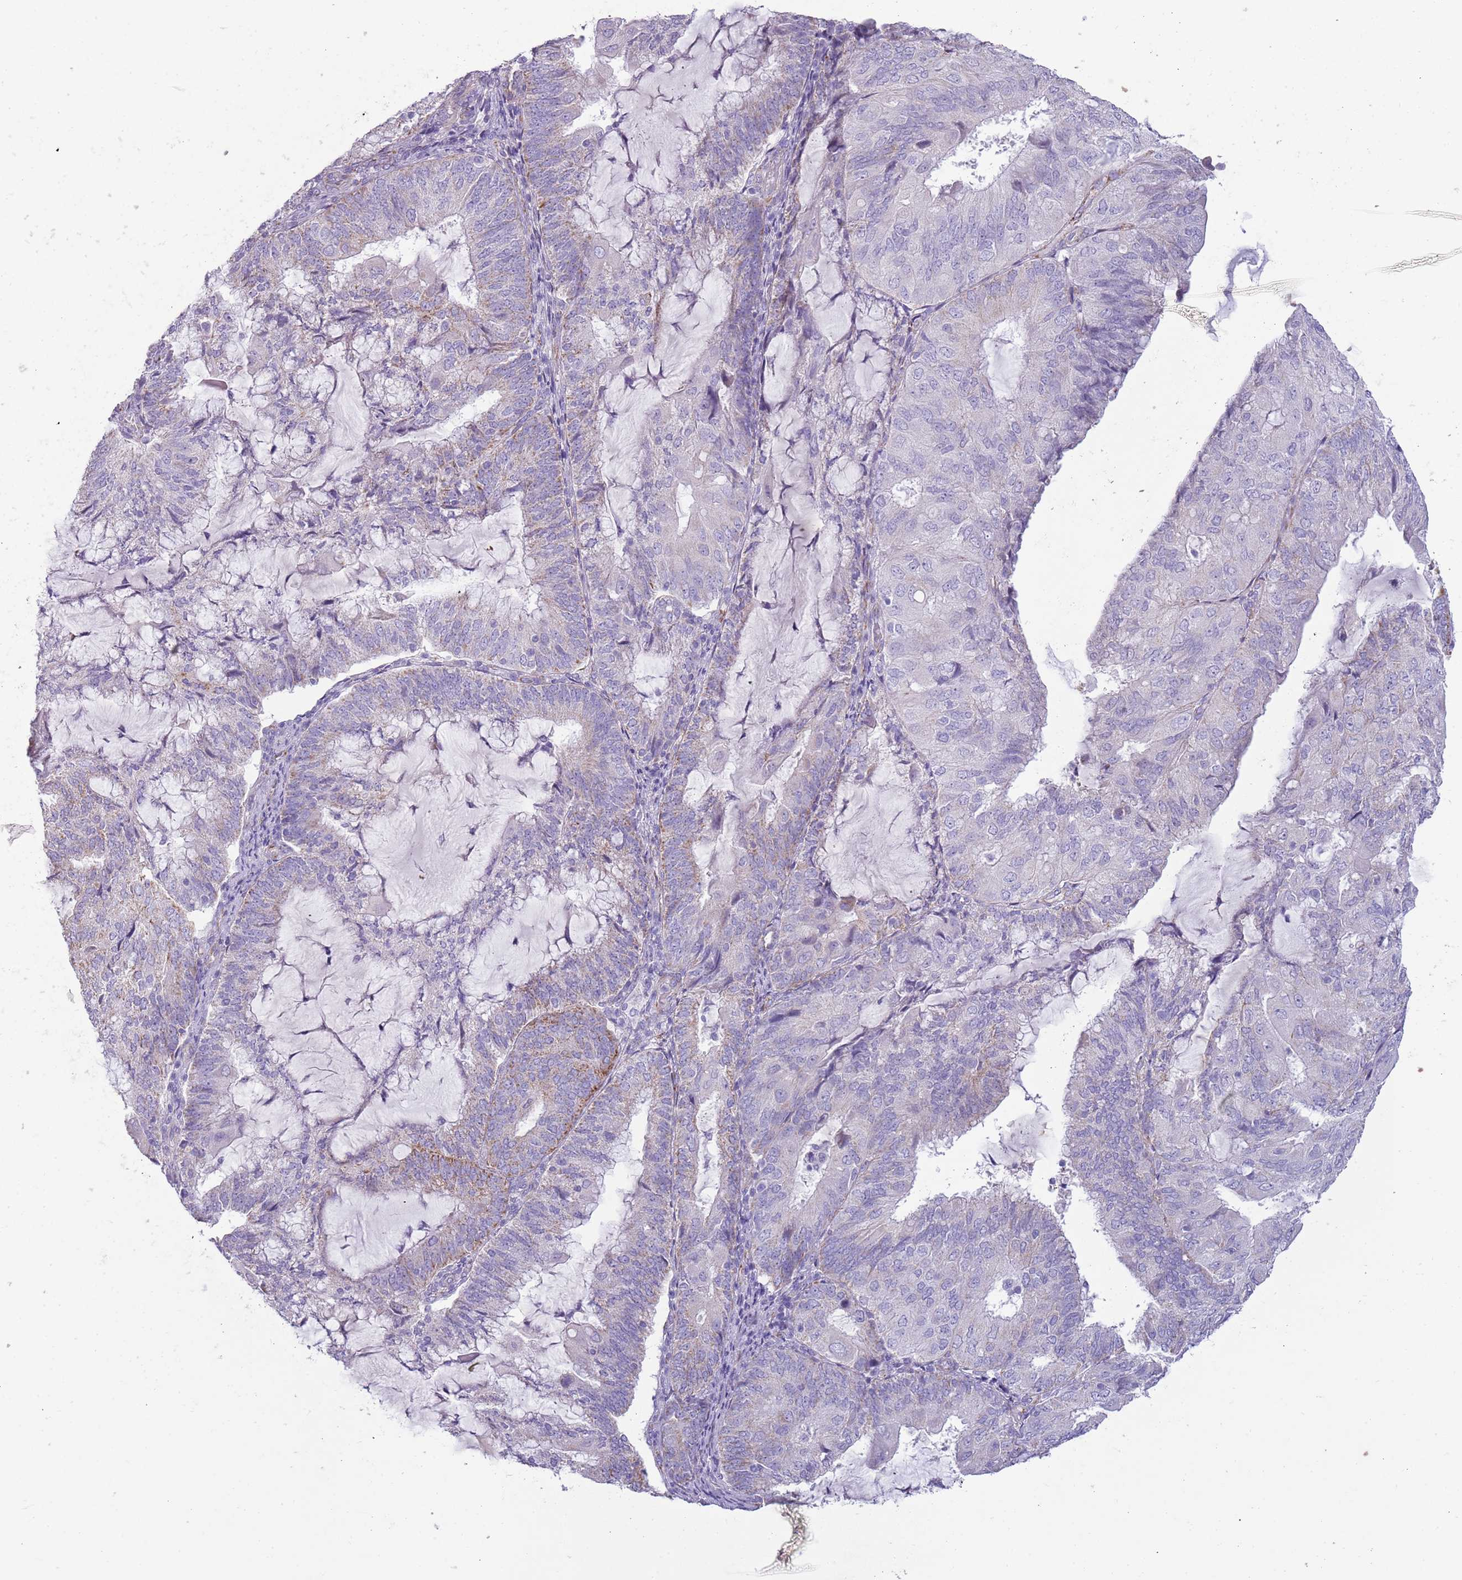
{"staining": {"intensity": "weak", "quantity": "<25%", "location": "cytoplasmic/membranous"}, "tissue": "endometrial cancer", "cell_type": "Tumor cells", "image_type": "cancer", "snomed": [{"axis": "morphology", "description": "Adenocarcinoma, NOS"}, {"axis": "topography", "description": "Endometrium"}], "caption": "Immunohistochemical staining of adenocarcinoma (endometrial) reveals no significant staining in tumor cells. Brightfield microscopy of immunohistochemistry stained with DAB (brown) and hematoxylin (blue), captured at high magnification.", "gene": "RNF222", "patient": {"sex": "female", "age": 81}}